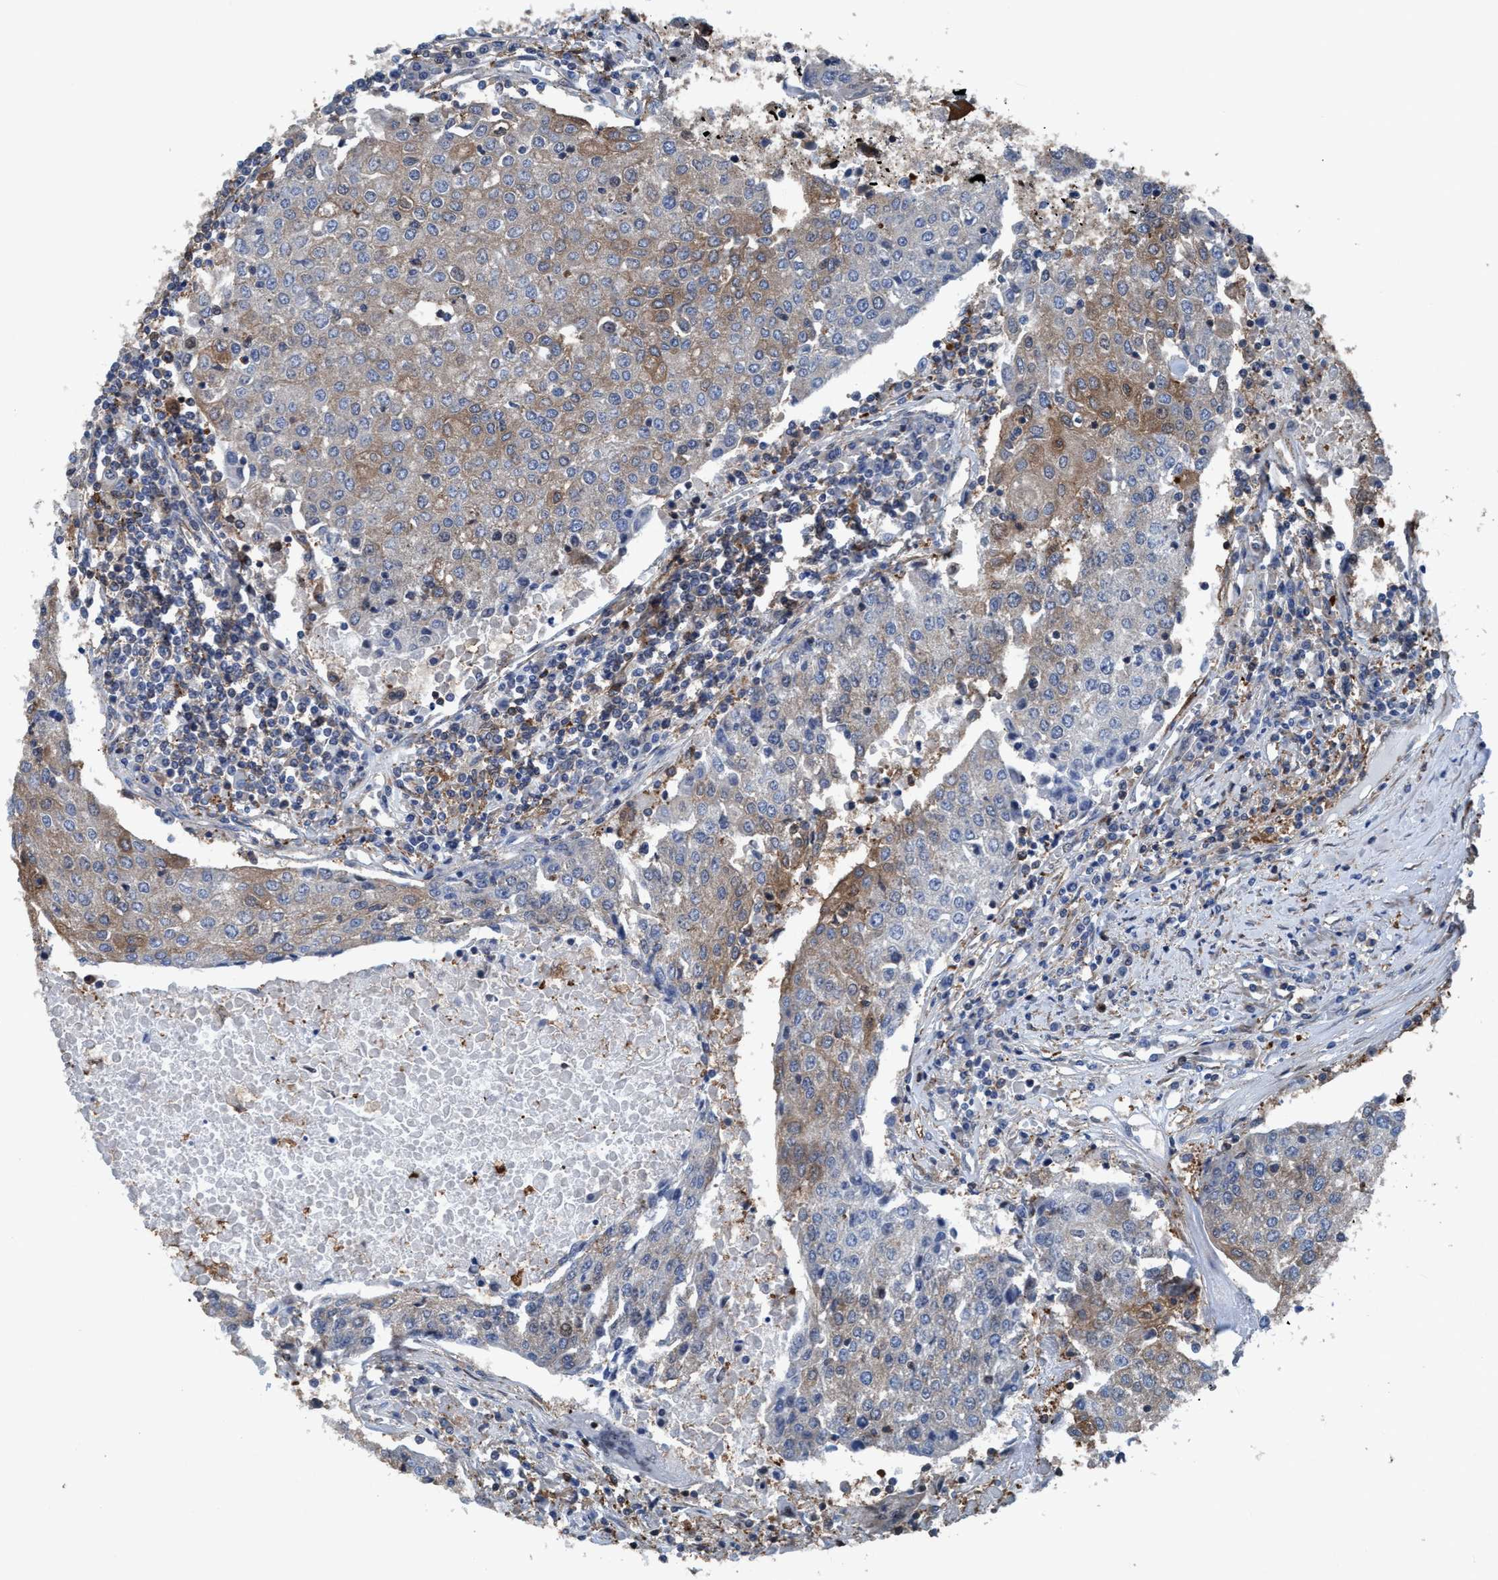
{"staining": {"intensity": "moderate", "quantity": "25%-75%", "location": "cytoplasmic/membranous"}, "tissue": "urothelial cancer", "cell_type": "Tumor cells", "image_type": "cancer", "snomed": [{"axis": "morphology", "description": "Urothelial carcinoma, High grade"}, {"axis": "topography", "description": "Urinary bladder"}], "caption": "Immunohistochemical staining of human urothelial cancer exhibits moderate cytoplasmic/membranous protein staining in approximately 25%-75% of tumor cells.", "gene": "NMT1", "patient": {"sex": "female", "age": 85}}